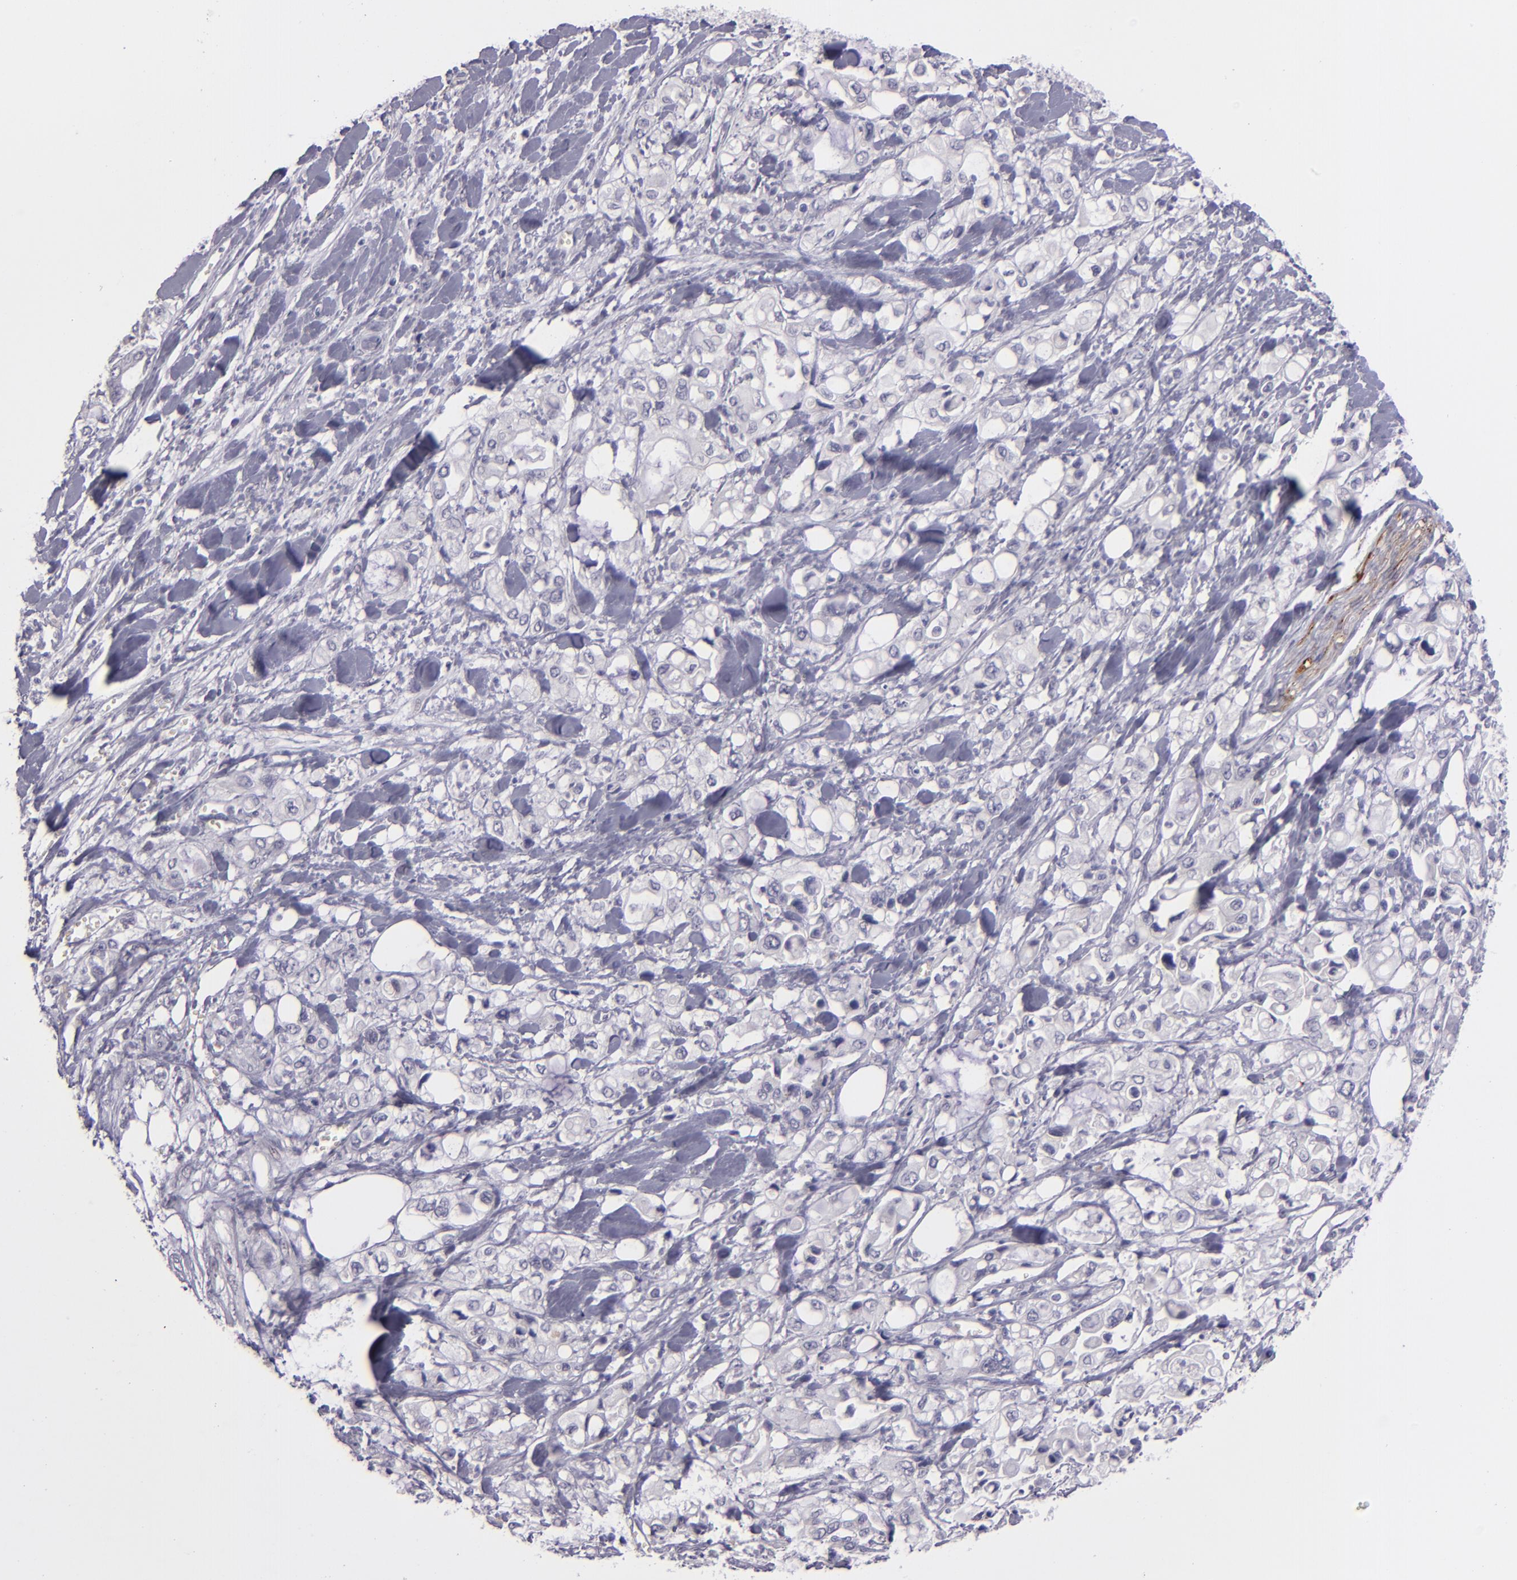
{"staining": {"intensity": "negative", "quantity": "none", "location": "none"}, "tissue": "pancreatic cancer", "cell_type": "Tumor cells", "image_type": "cancer", "snomed": [{"axis": "morphology", "description": "Adenocarcinoma, NOS"}, {"axis": "topography", "description": "Pancreas"}], "caption": "Tumor cells show no significant protein staining in pancreatic cancer. (Brightfield microscopy of DAB (3,3'-diaminobenzidine) immunohistochemistry (IHC) at high magnification).", "gene": "SNCB", "patient": {"sex": "male", "age": 70}}